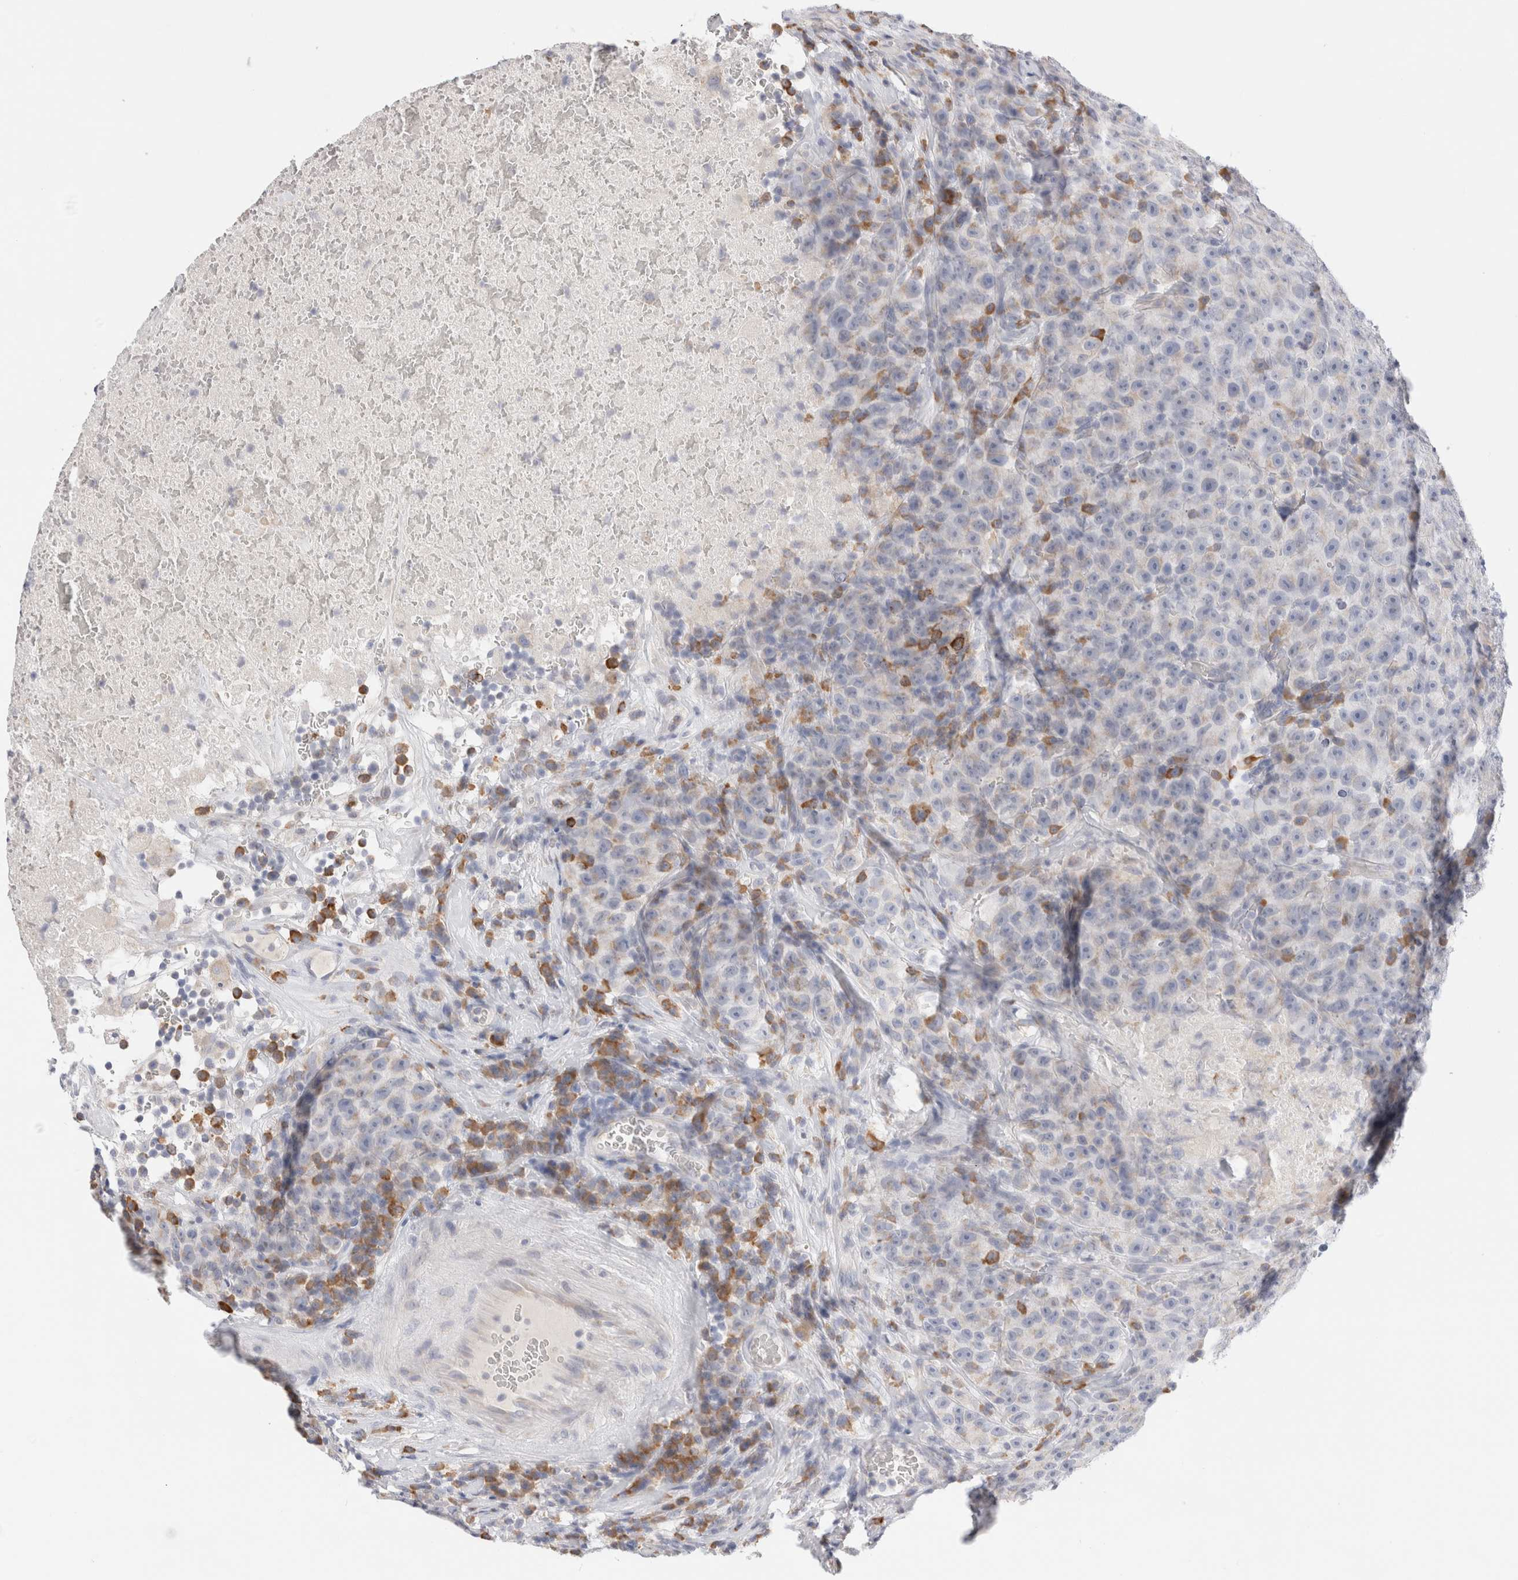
{"staining": {"intensity": "negative", "quantity": "none", "location": "none"}, "tissue": "testis cancer", "cell_type": "Tumor cells", "image_type": "cancer", "snomed": [{"axis": "morphology", "description": "Seminoma, NOS"}, {"axis": "topography", "description": "Testis"}], "caption": "A histopathology image of testis cancer (seminoma) stained for a protein displays no brown staining in tumor cells. (IHC, brightfield microscopy, high magnification).", "gene": "CSK", "patient": {"sex": "male", "age": 22}}